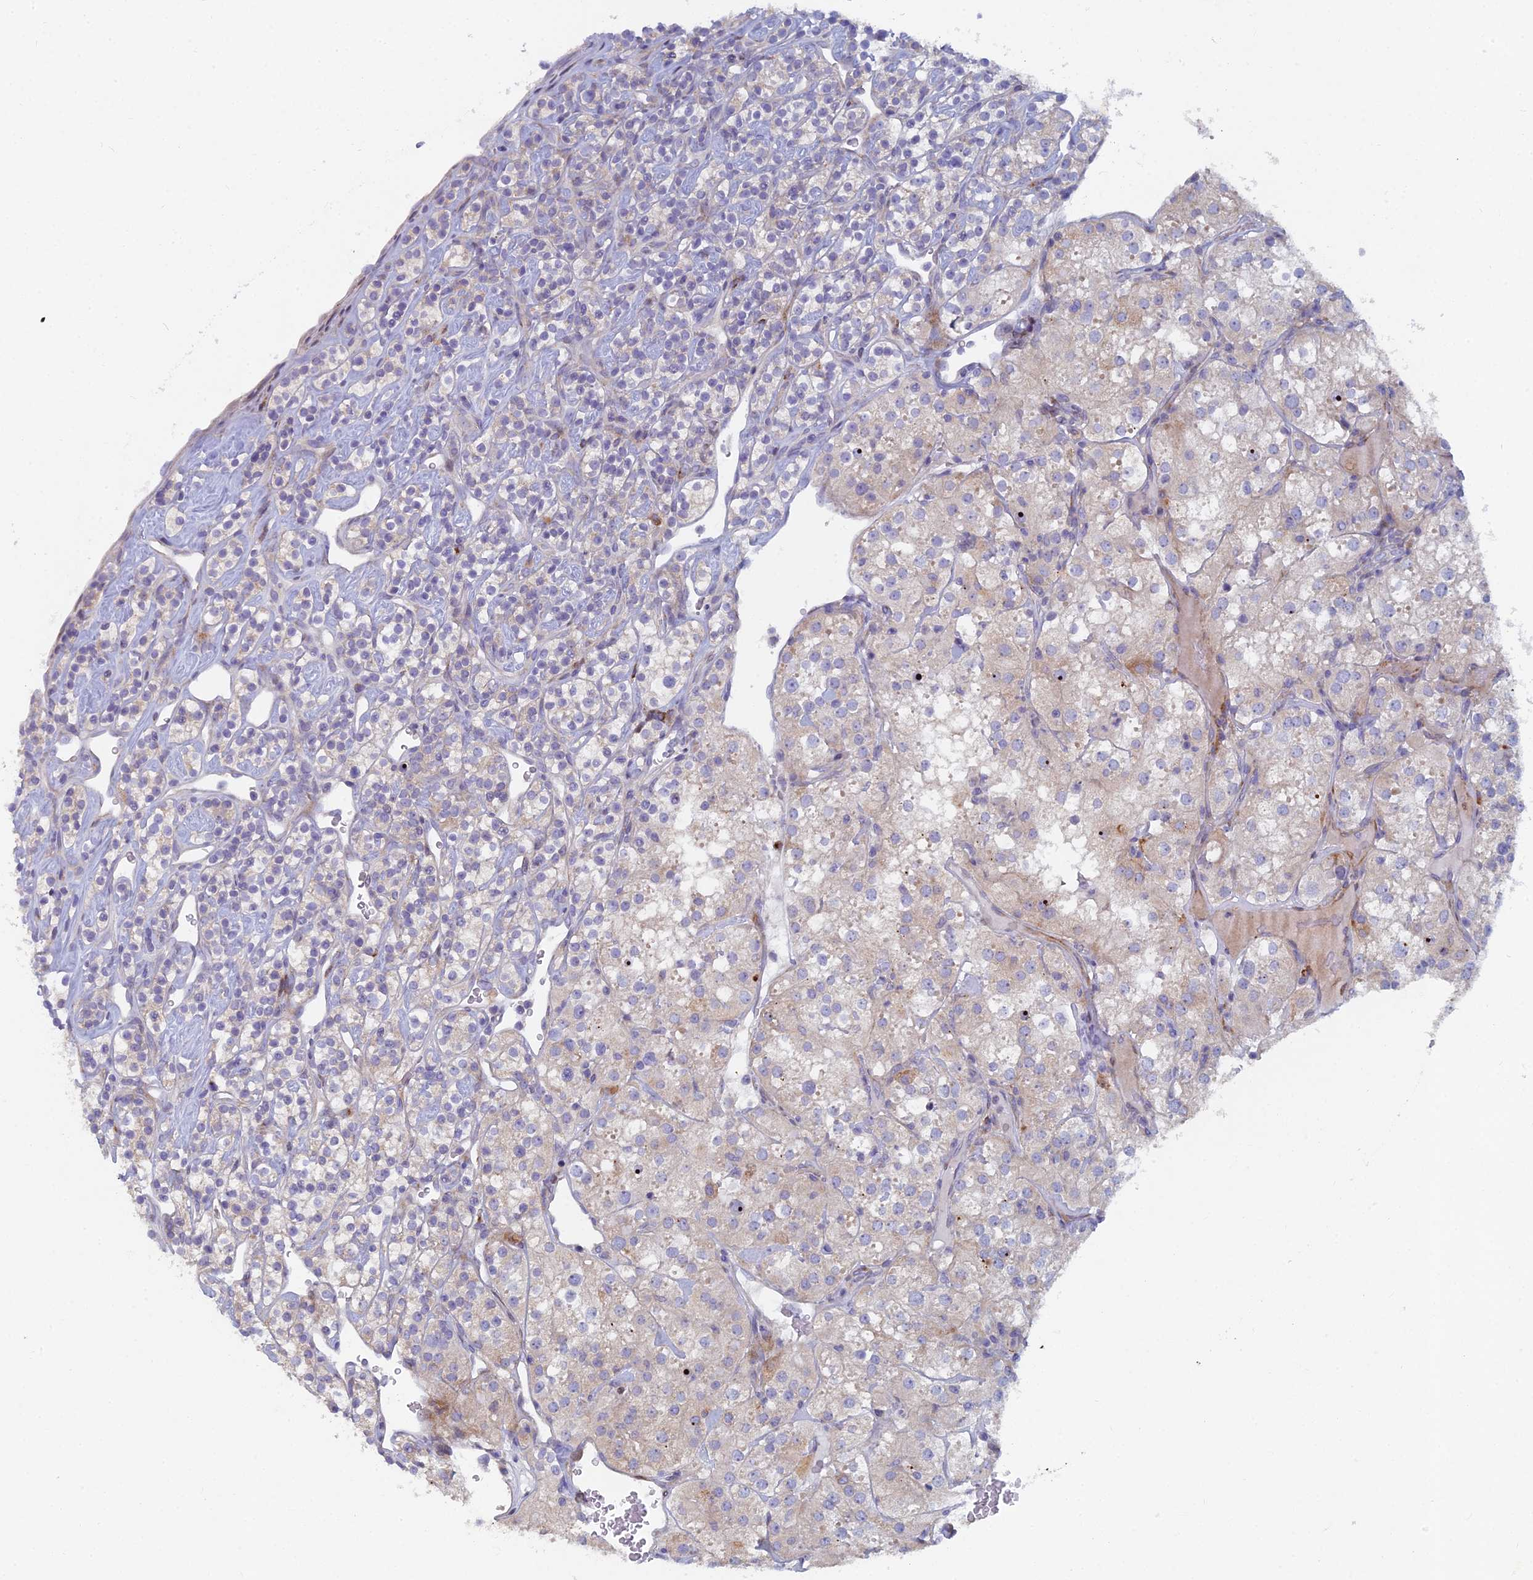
{"staining": {"intensity": "weak", "quantity": "<25%", "location": "cytoplasmic/membranous"}, "tissue": "renal cancer", "cell_type": "Tumor cells", "image_type": "cancer", "snomed": [{"axis": "morphology", "description": "Adenocarcinoma, NOS"}, {"axis": "topography", "description": "Kidney"}], "caption": "An immunohistochemistry (IHC) photomicrograph of renal cancer (adenocarcinoma) is shown. There is no staining in tumor cells of renal cancer (adenocarcinoma). The staining was performed using DAB to visualize the protein expression in brown, while the nuclei were stained in blue with hematoxylin (Magnification: 20x).", "gene": "B9D2", "patient": {"sex": "male", "age": 77}}